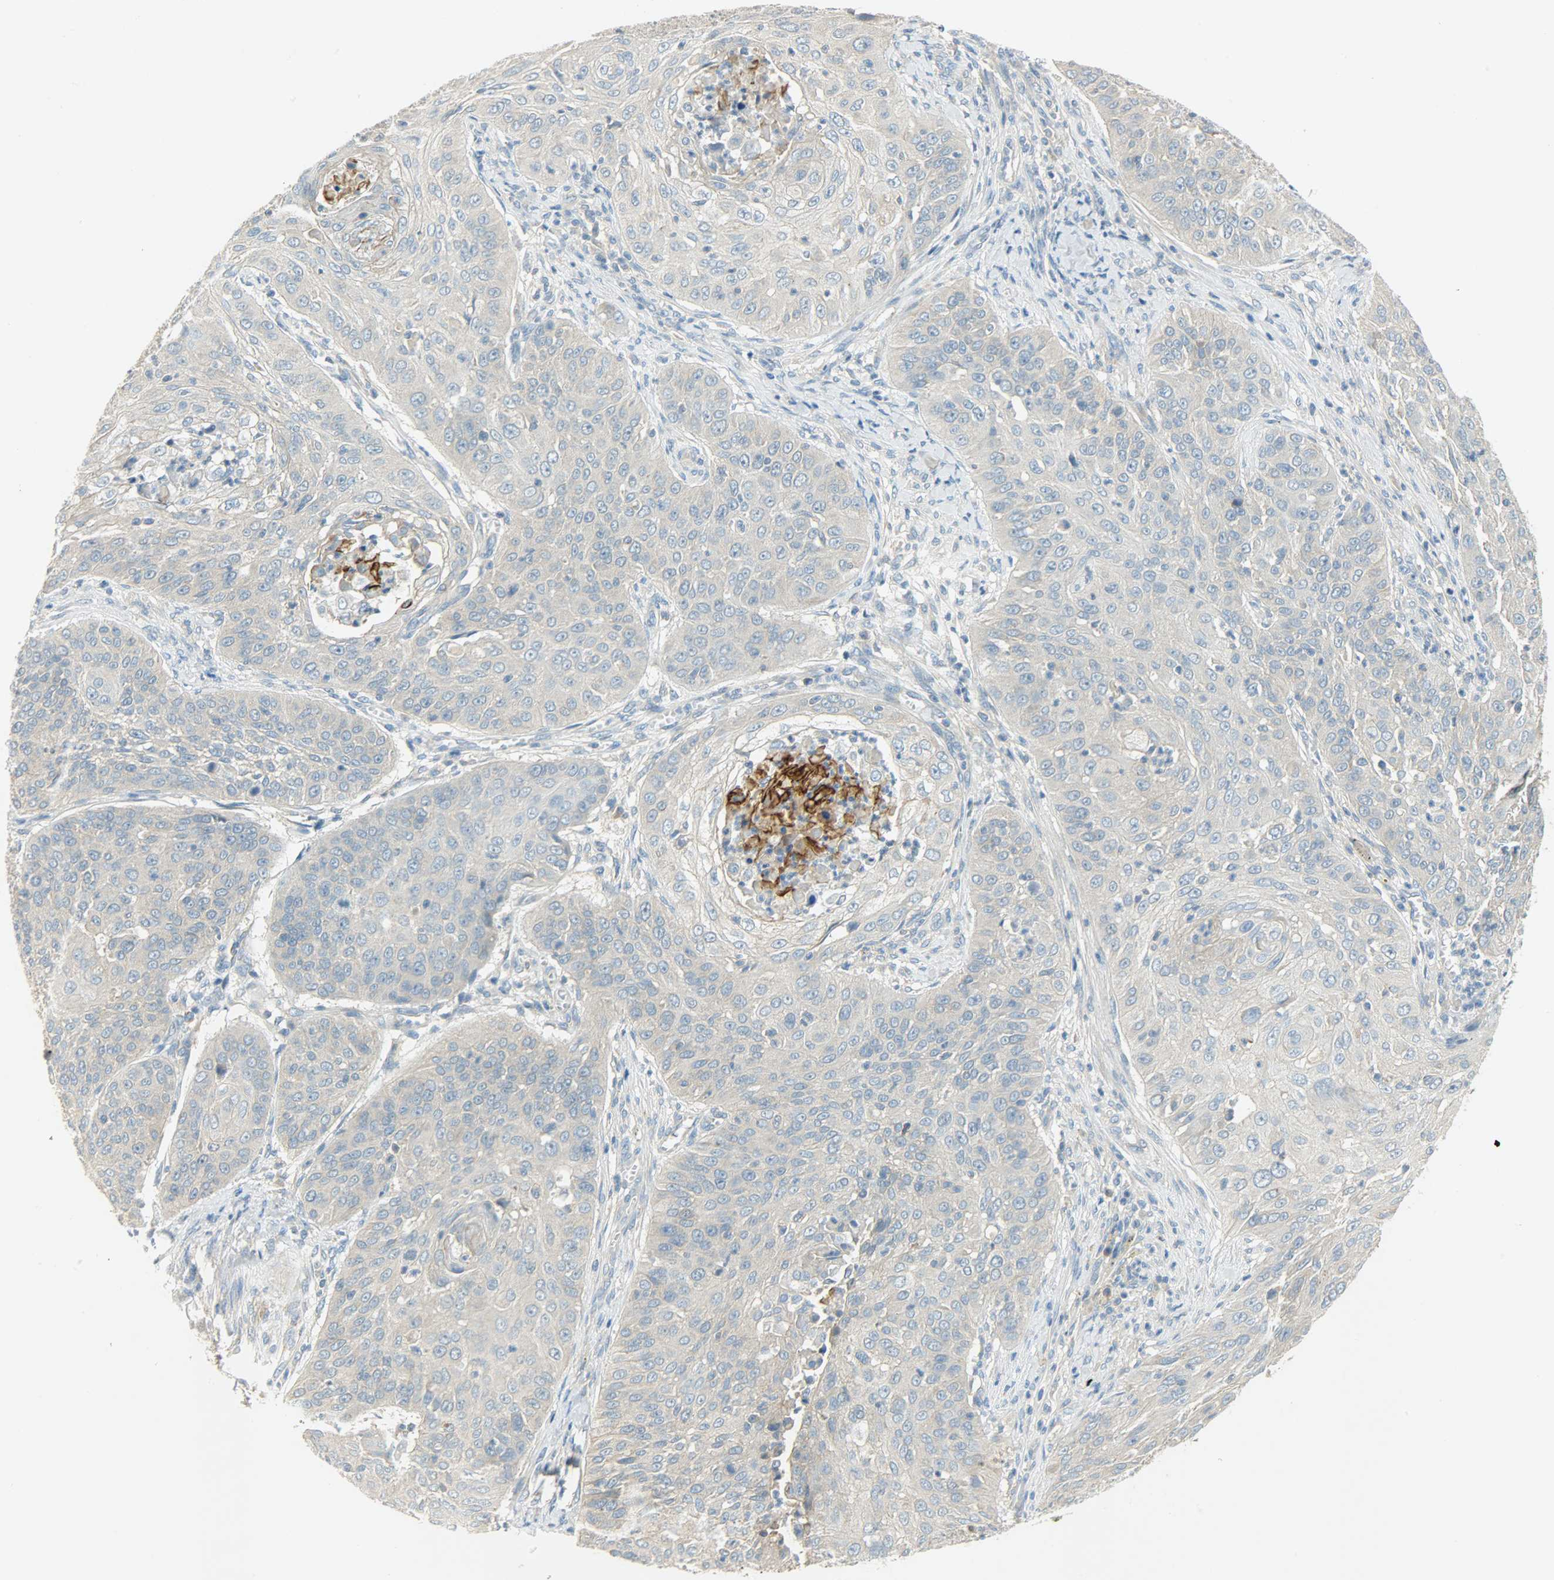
{"staining": {"intensity": "weak", "quantity": ">75%", "location": "cytoplasmic/membranous"}, "tissue": "cervical cancer", "cell_type": "Tumor cells", "image_type": "cancer", "snomed": [{"axis": "morphology", "description": "Squamous cell carcinoma, NOS"}, {"axis": "topography", "description": "Cervix"}], "caption": "DAB immunohistochemical staining of human cervical squamous cell carcinoma displays weak cytoplasmic/membranous protein positivity in about >75% of tumor cells.", "gene": "DSG2", "patient": {"sex": "female", "age": 64}}